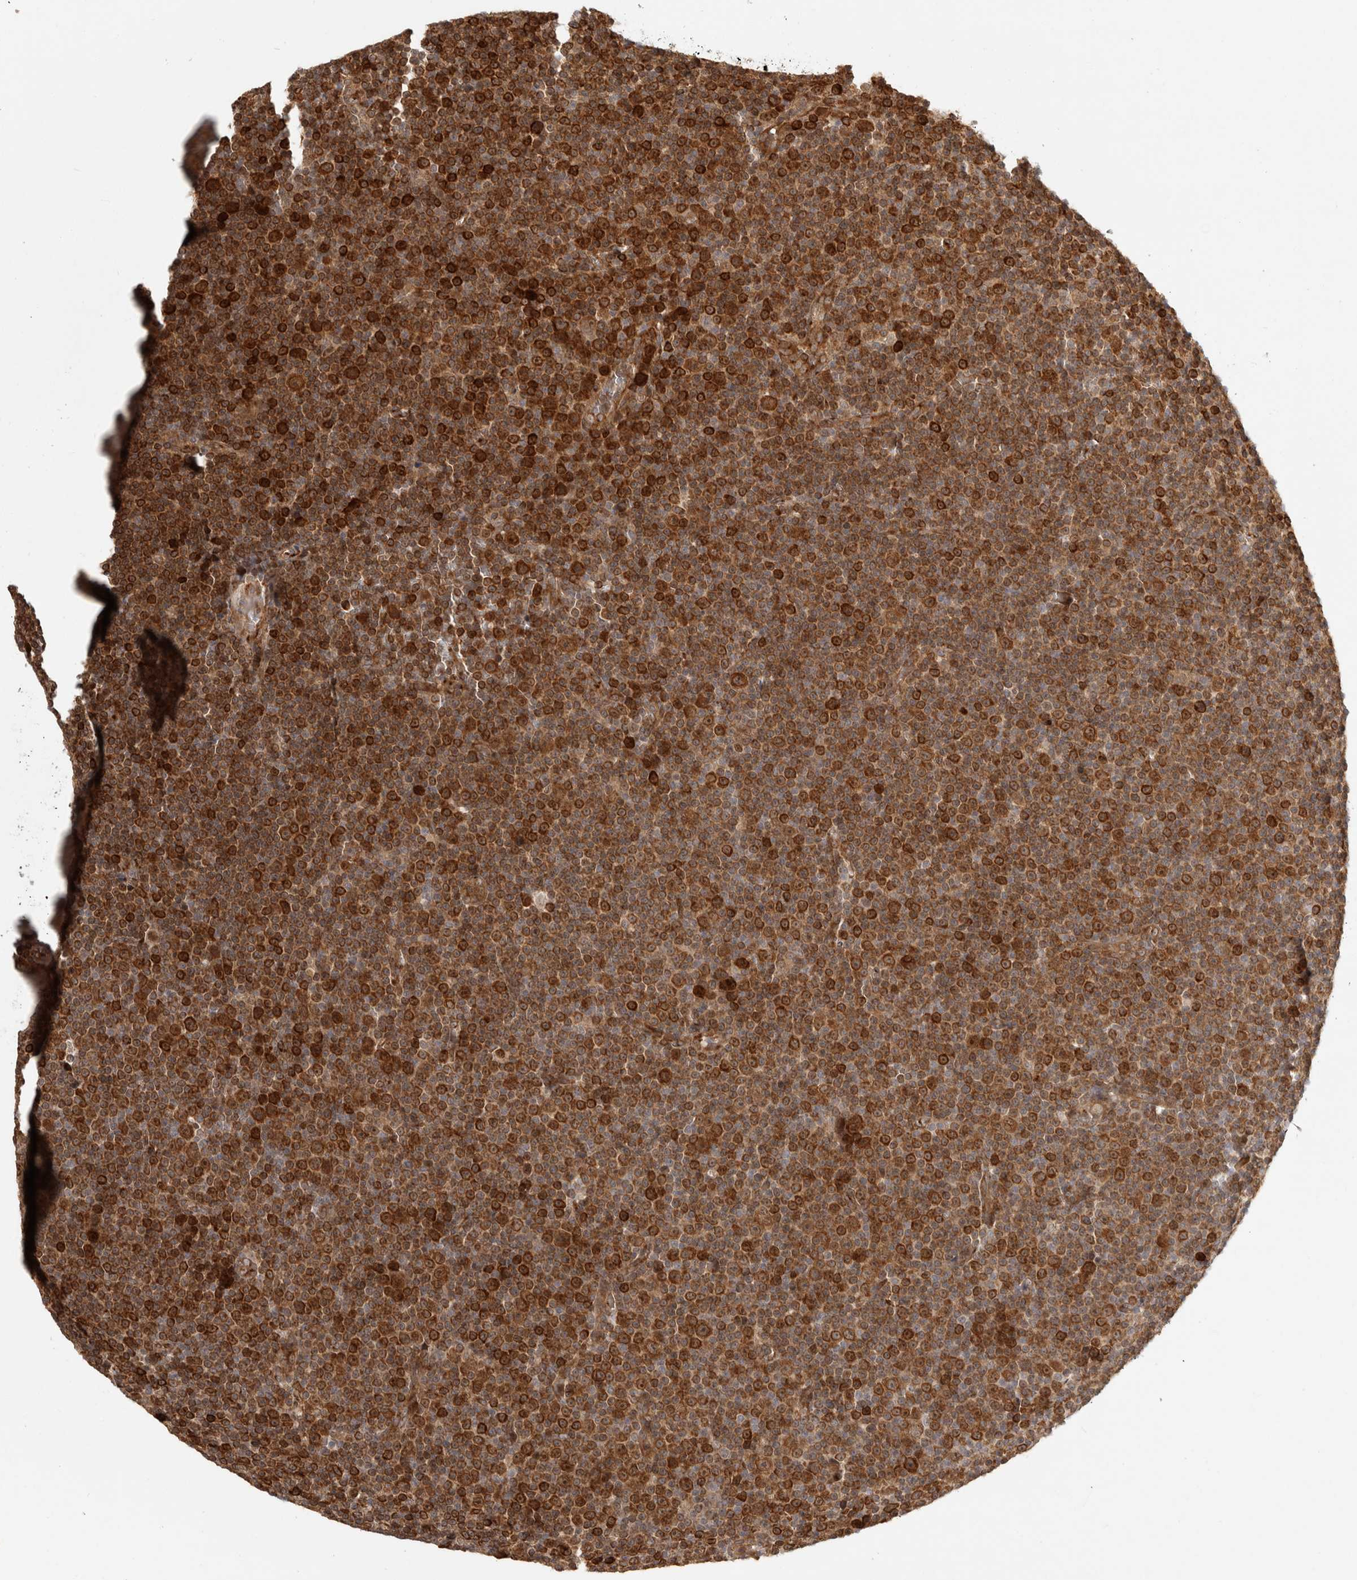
{"staining": {"intensity": "strong", "quantity": ">75%", "location": "cytoplasmic/membranous"}, "tissue": "lymphoma", "cell_type": "Tumor cells", "image_type": "cancer", "snomed": [{"axis": "morphology", "description": "Malignant lymphoma, non-Hodgkin's type, Low grade"}, {"axis": "topography", "description": "Lymph node"}], "caption": "Malignant lymphoma, non-Hodgkin's type (low-grade) stained with IHC demonstrates strong cytoplasmic/membranous expression in approximately >75% of tumor cells. The protein of interest is shown in brown color, while the nuclei are stained blue.", "gene": "CAMSAP2", "patient": {"sex": "female", "age": 67}}